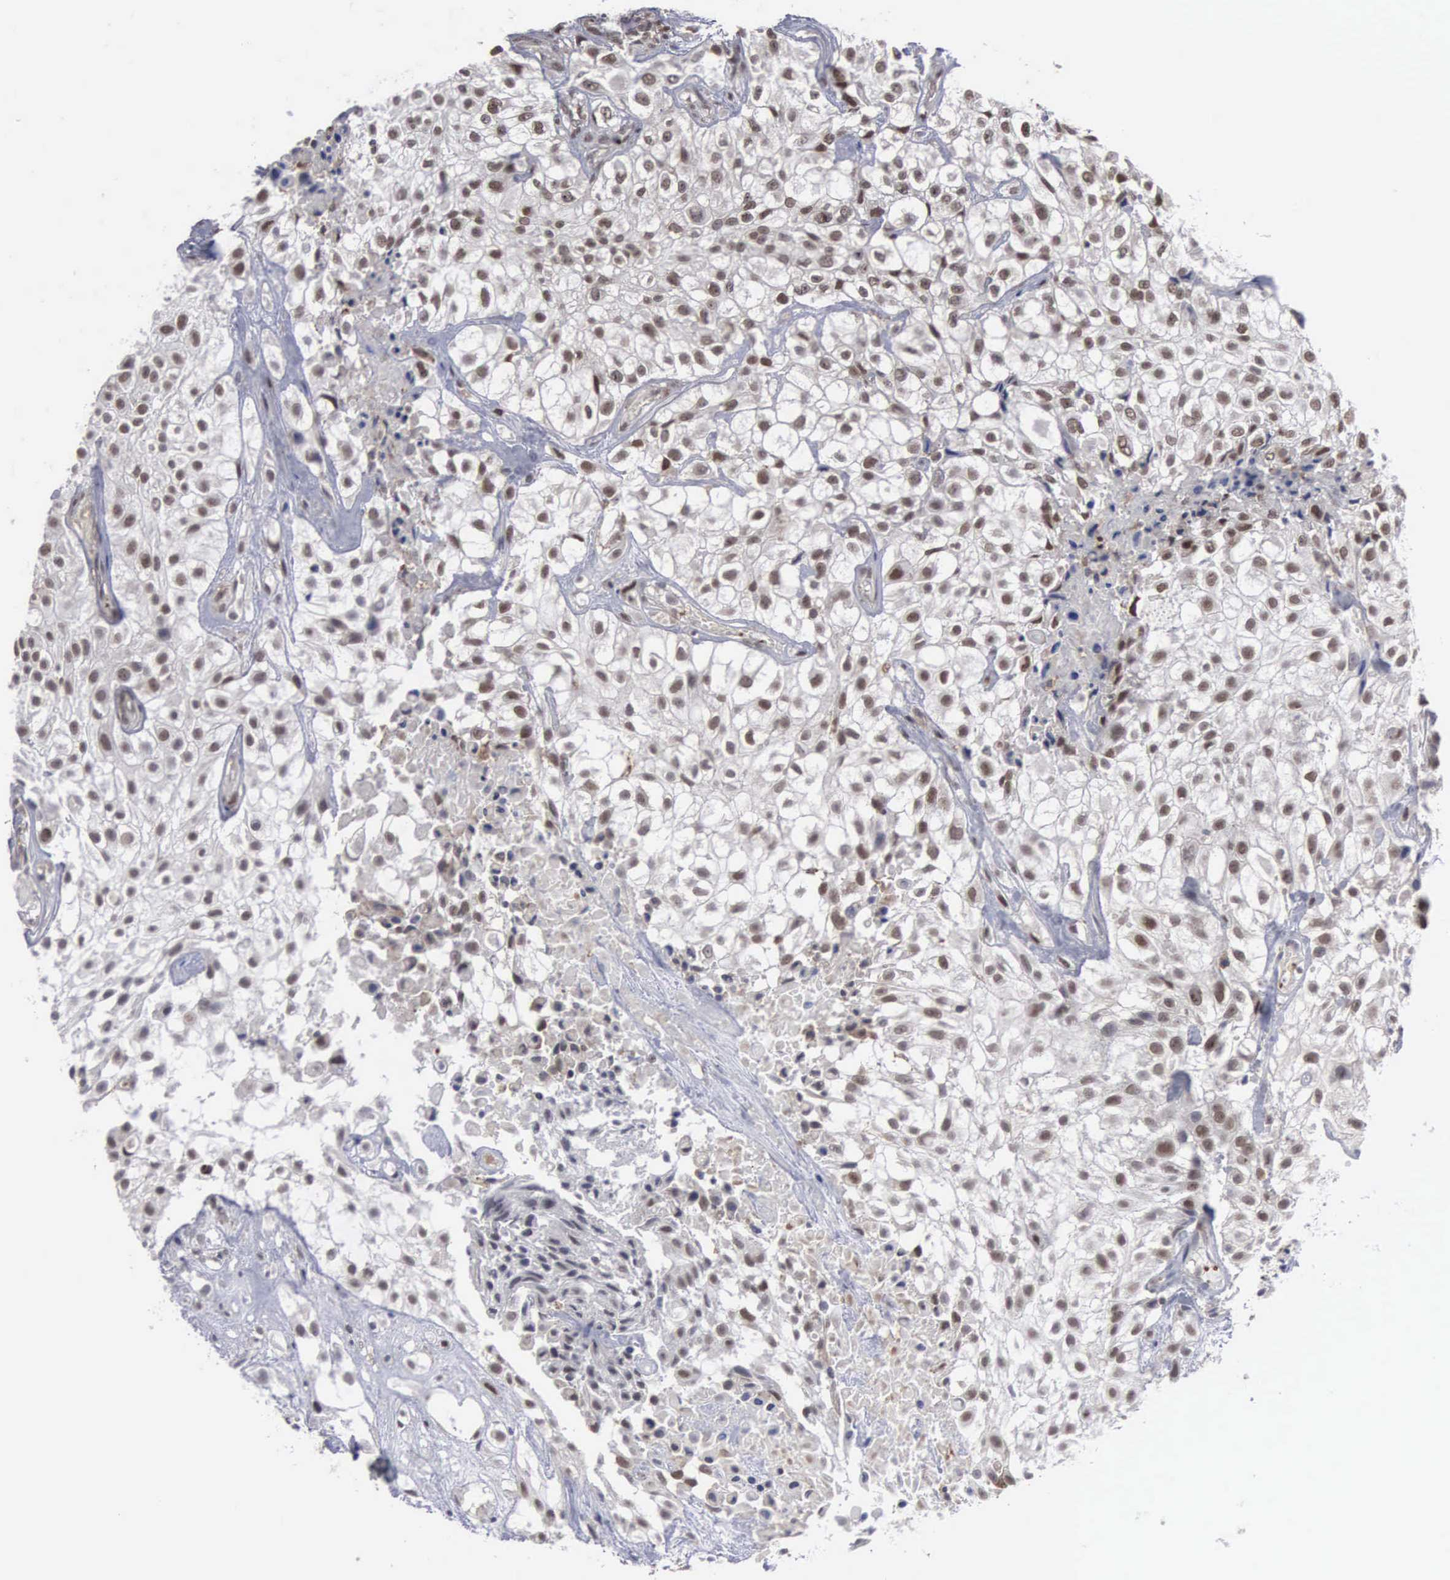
{"staining": {"intensity": "moderate", "quantity": "25%-75%", "location": "nuclear"}, "tissue": "urothelial cancer", "cell_type": "Tumor cells", "image_type": "cancer", "snomed": [{"axis": "morphology", "description": "Urothelial carcinoma, High grade"}, {"axis": "topography", "description": "Urinary bladder"}], "caption": "A medium amount of moderate nuclear expression is appreciated in approximately 25%-75% of tumor cells in high-grade urothelial carcinoma tissue. (DAB IHC with brightfield microscopy, high magnification).", "gene": "TRMT5", "patient": {"sex": "male", "age": 56}}